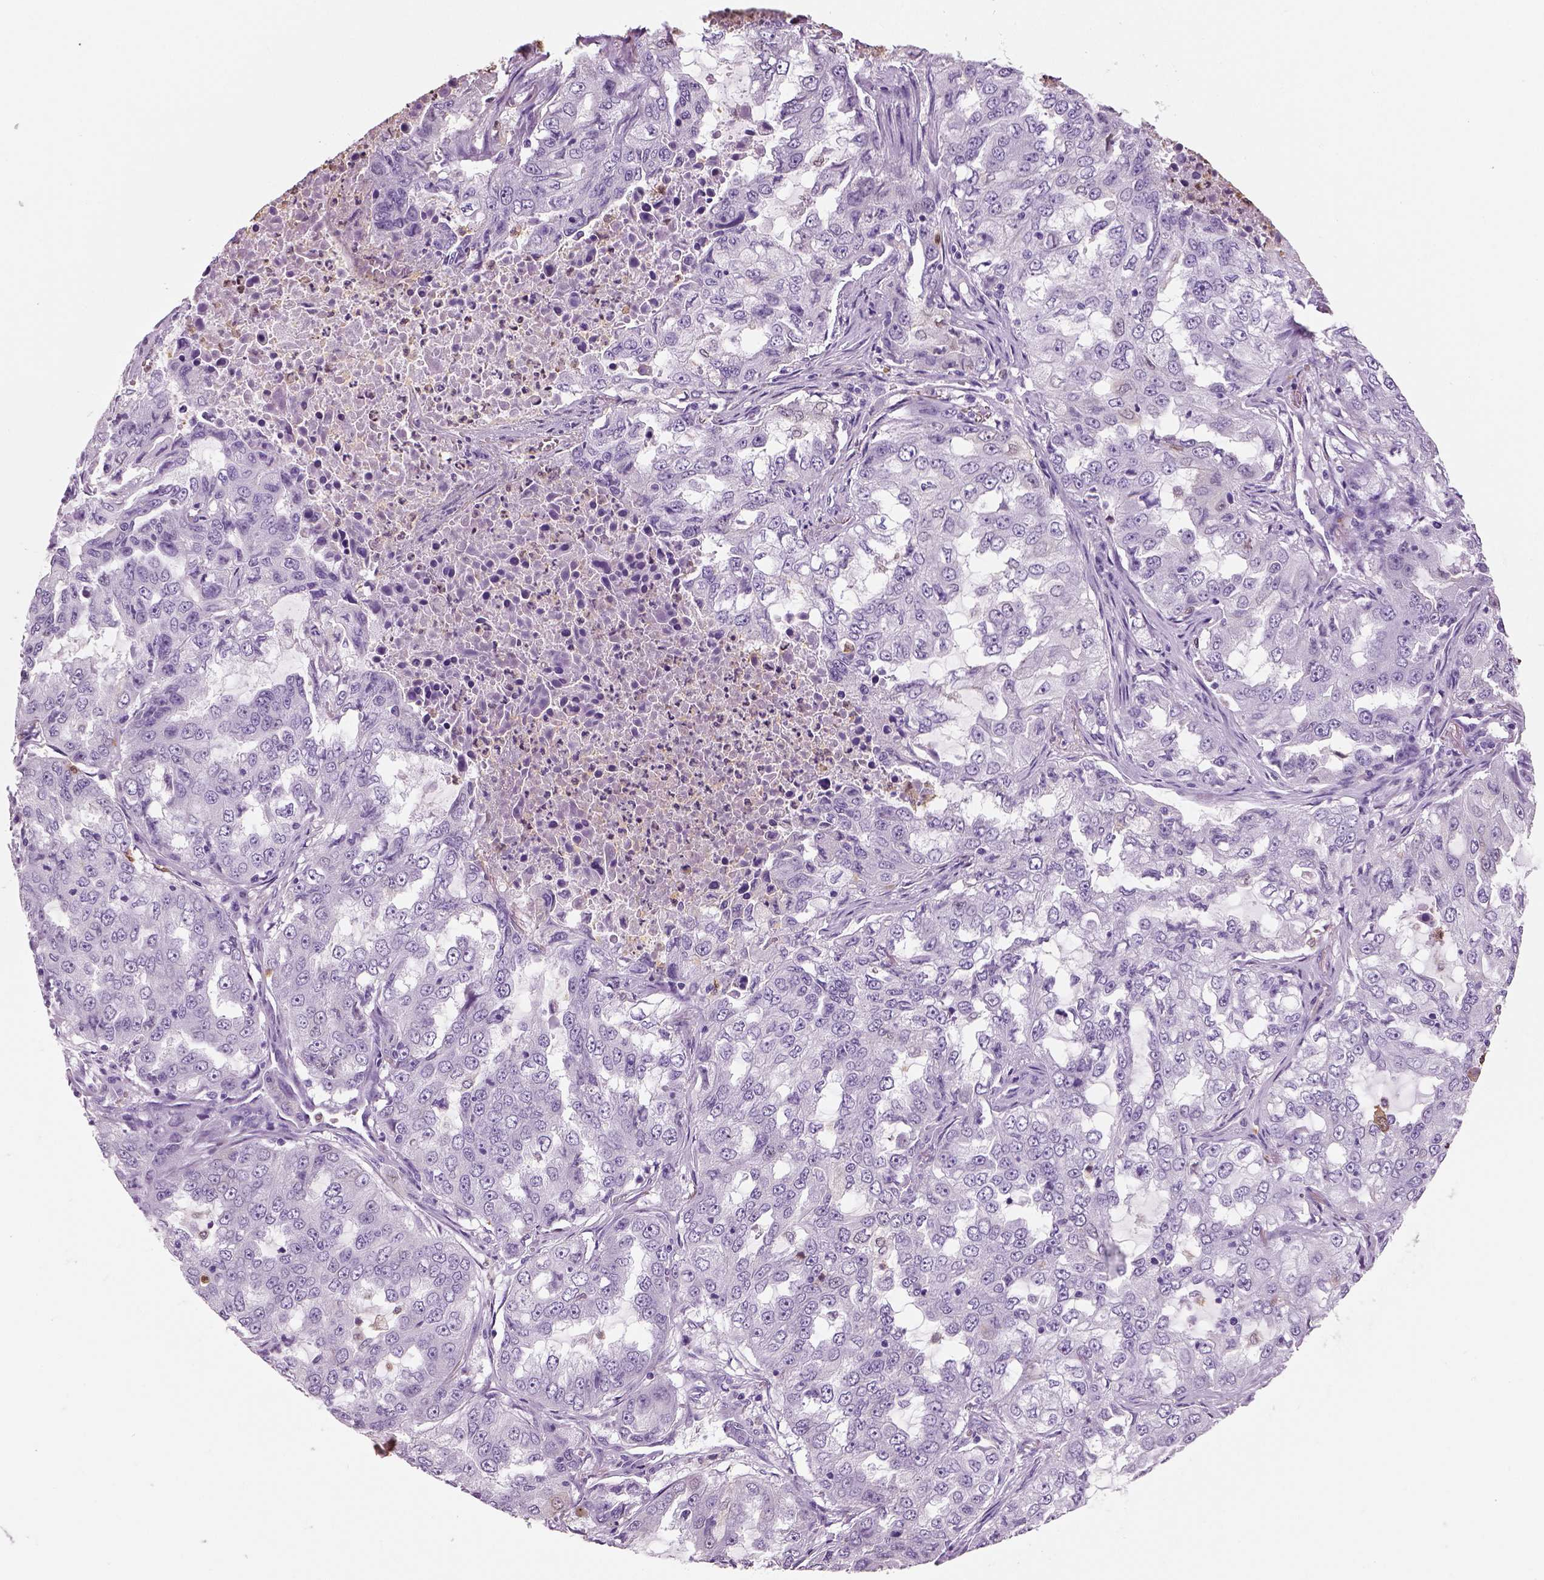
{"staining": {"intensity": "negative", "quantity": "none", "location": "none"}, "tissue": "lung cancer", "cell_type": "Tumor cells", "image_type": "cancer", "snomed": [{"axis": "morphology", "description": "Adenocarcinoma, NOS"}, {"axis": "topography", "description": "Lung"}], "caption": "Adenocarcinoma (lung) was stained to show a protein in brown. There is no significant positivity in tumor cells.", "gene": "NECAB2", "patient": {"sex": "female", "age": 61}}